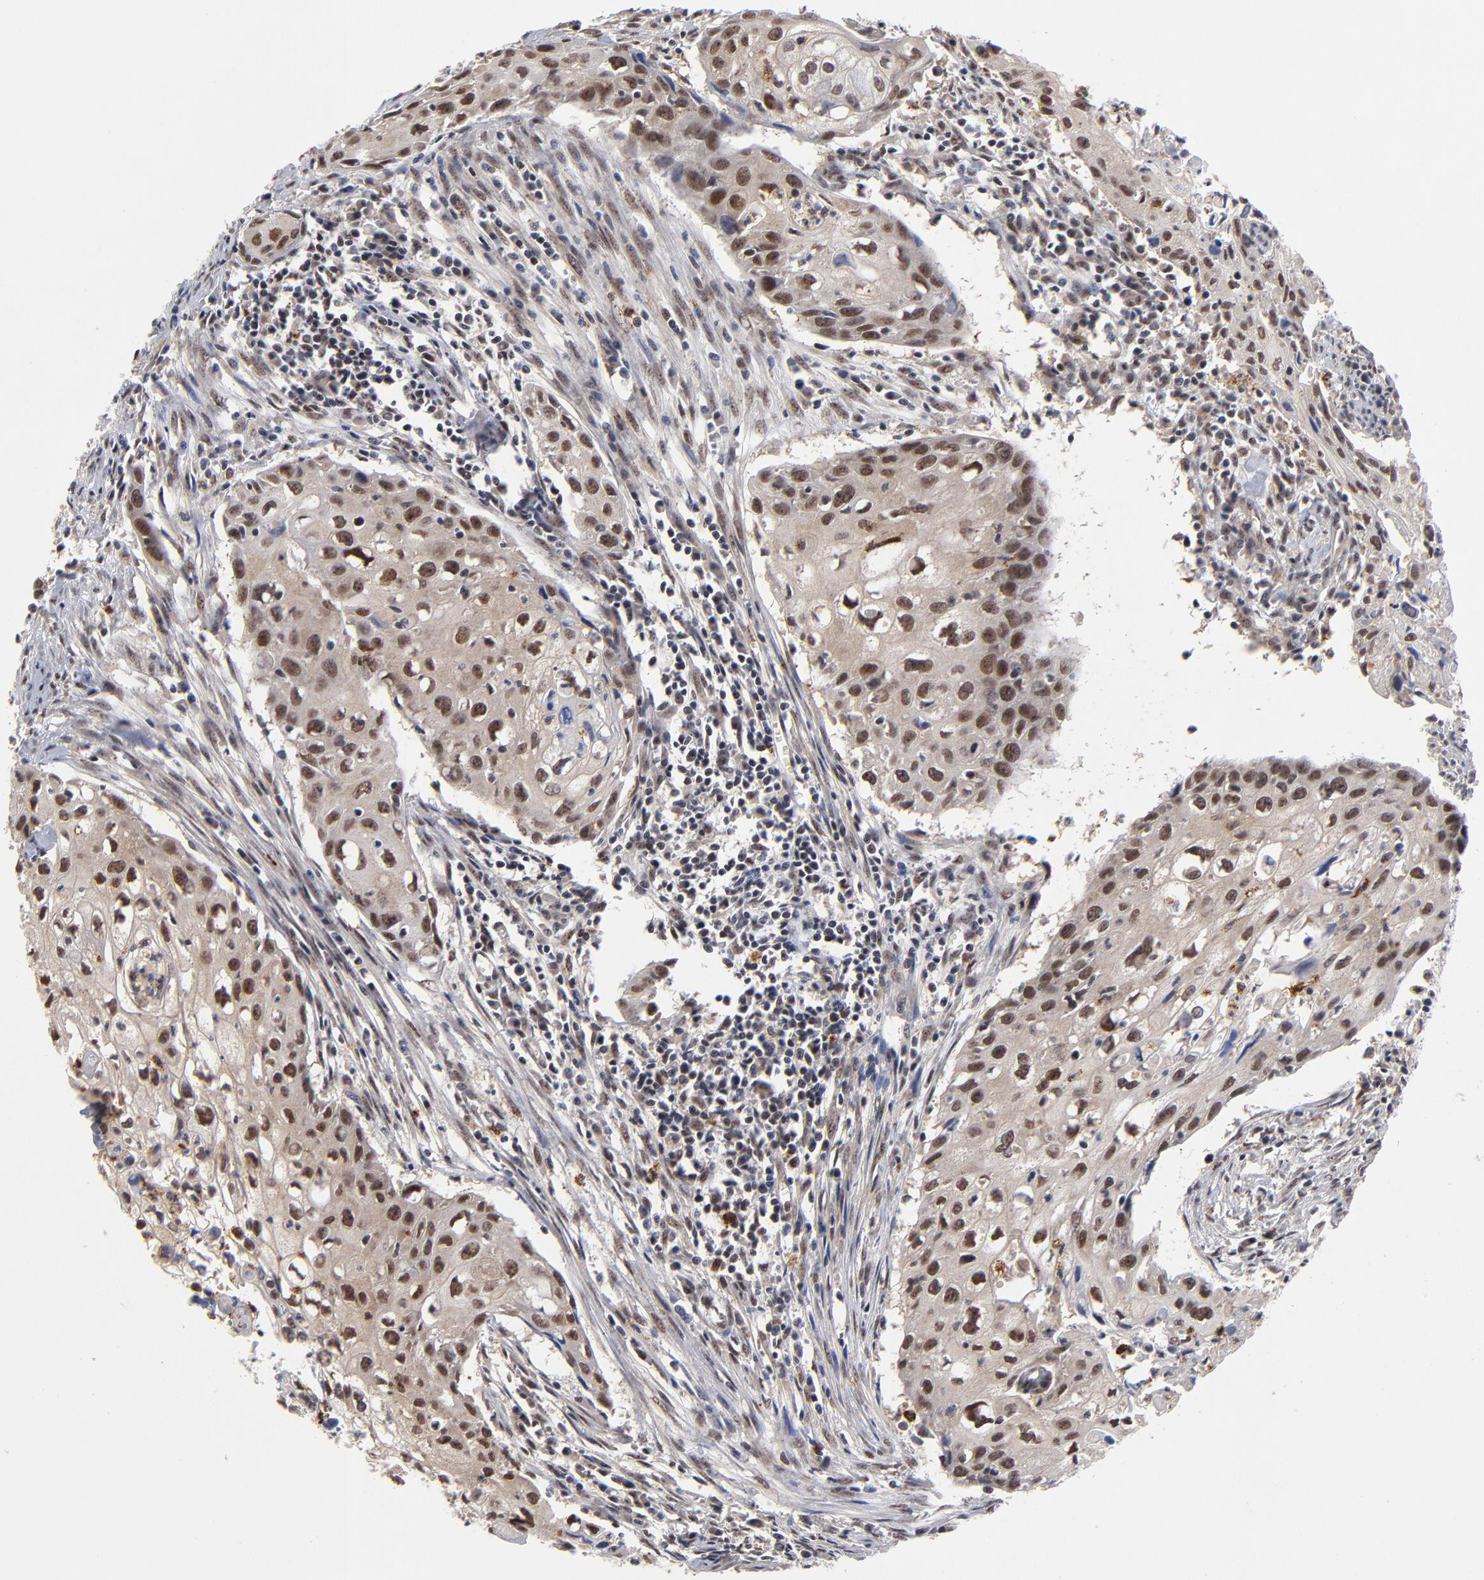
{"staining": {"intensity": "moderate", "quantity": ">75%", "location": "nuclear"}, "tissue": "urothelial cancer", "cell_type": "Tumor cells", "image_type": "cancer", "snomed": [{"axis": "morphology", "description": "Urothelial carcinoma, High grade"}, {"axis": "topography", "description": "Urinary bladder"}], "caption": "The histopathology image shows a brown stain indicating the presence of a protein in the nuclear of tumor cells in urothelial cancer. (Stains: DAB (3,3'-diaminobenzidine) in brown, nuclei in blue, Microscopy: brightfield microscopy at high magnification).", "gene": "ZNF419", "patient": {"sex": "male", "age": 54}}